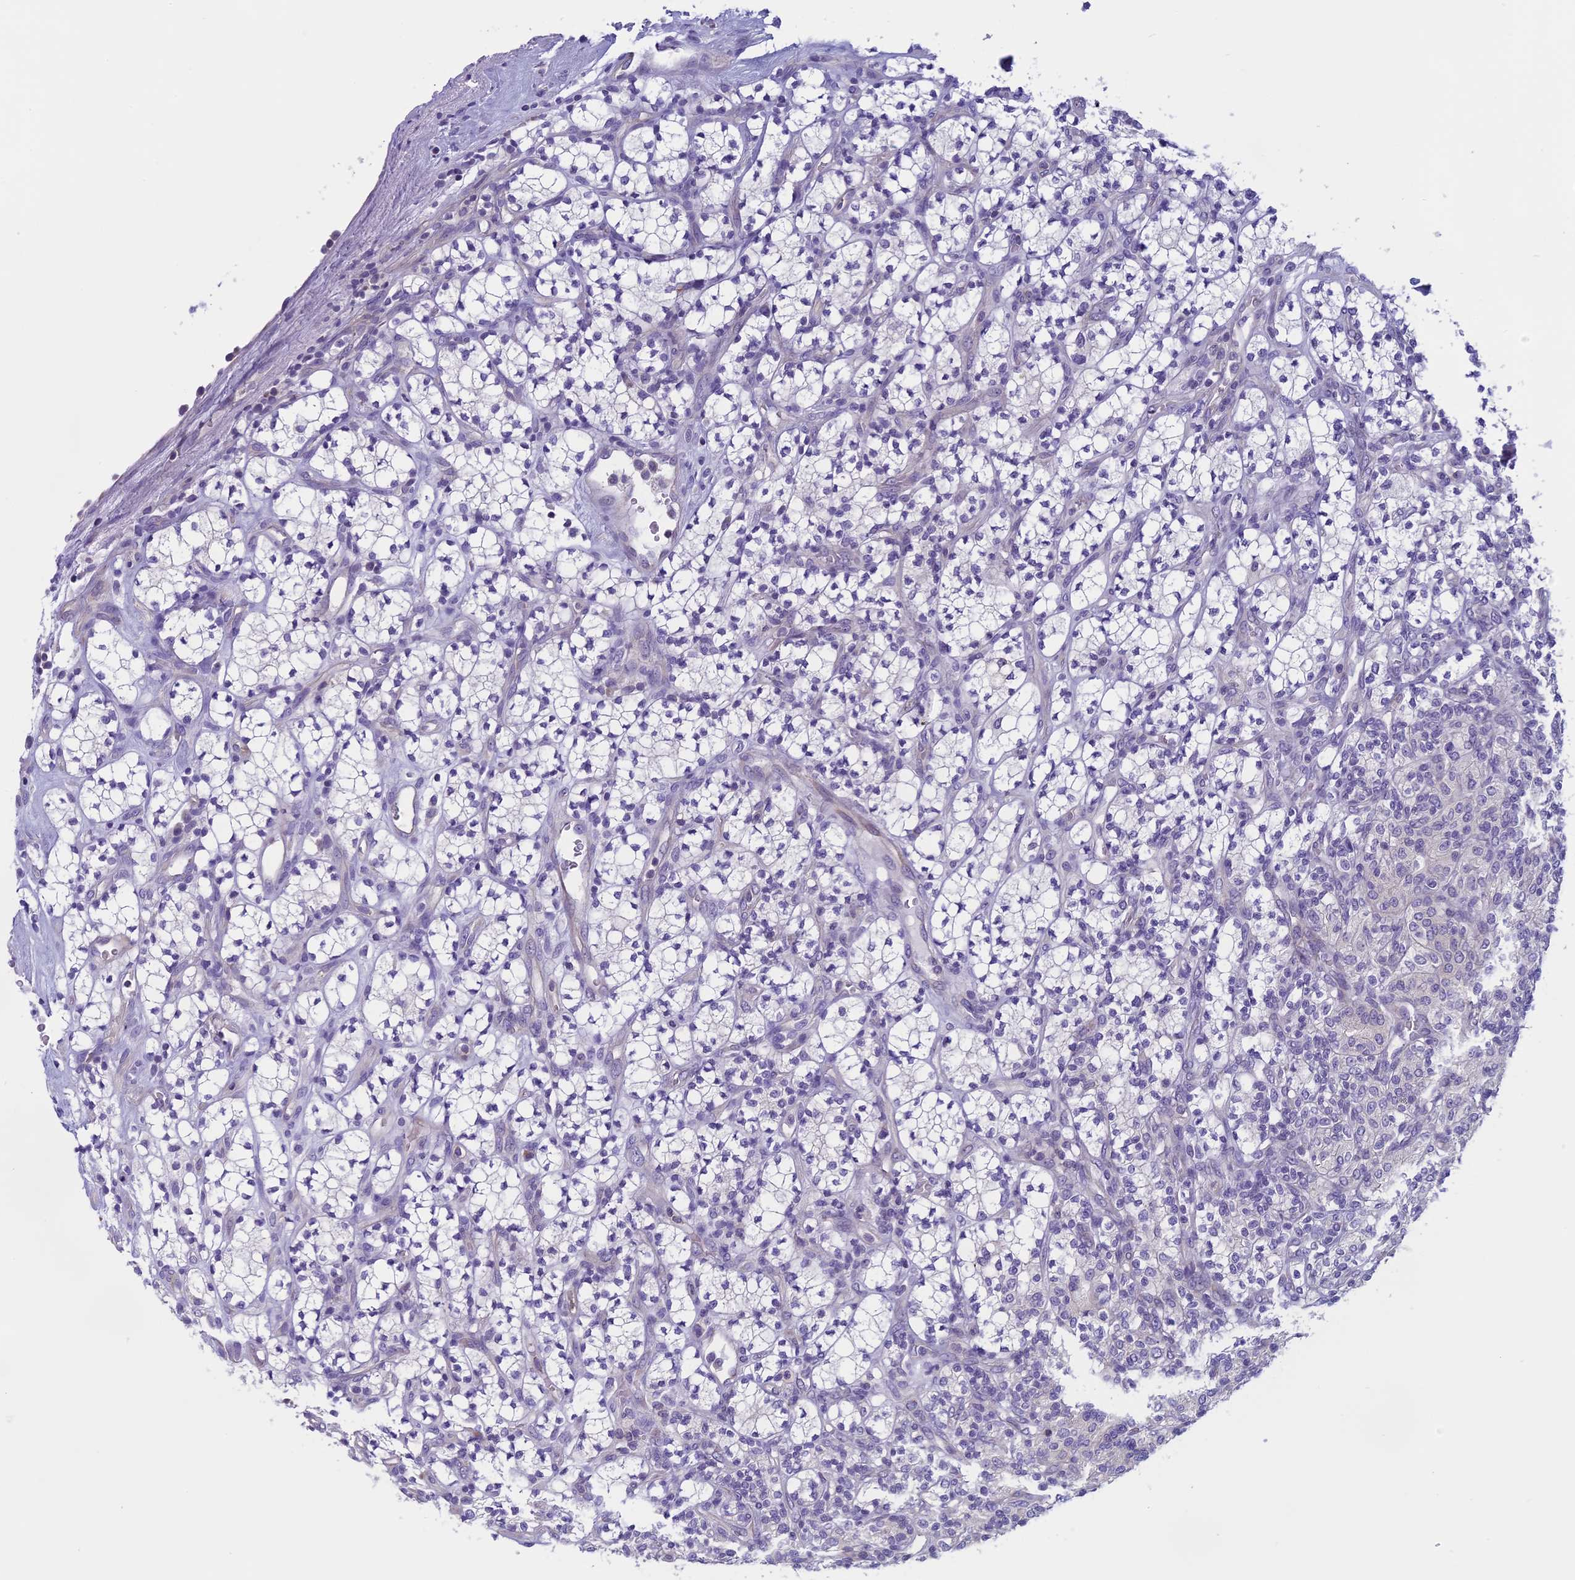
{"staining": {"intensity": "negative", "quantity": "none", "location": "none"}, "tissue": "renal cancer", "cell_type": "Tumor cells", "image_type": "cancer", "snomed": [{"axis": "morphology", "description": "Adenocarcinoma, NOS"}, {"axis": "topography", "description": "Kidney"}], "caption": "Renal cancer (adenocarcinoma) was stained to show a protein in brown. There is no significant expression in tumor cells.", "gene": "ARHGEF37", "patient": {"sex": "male", "age": 77}}